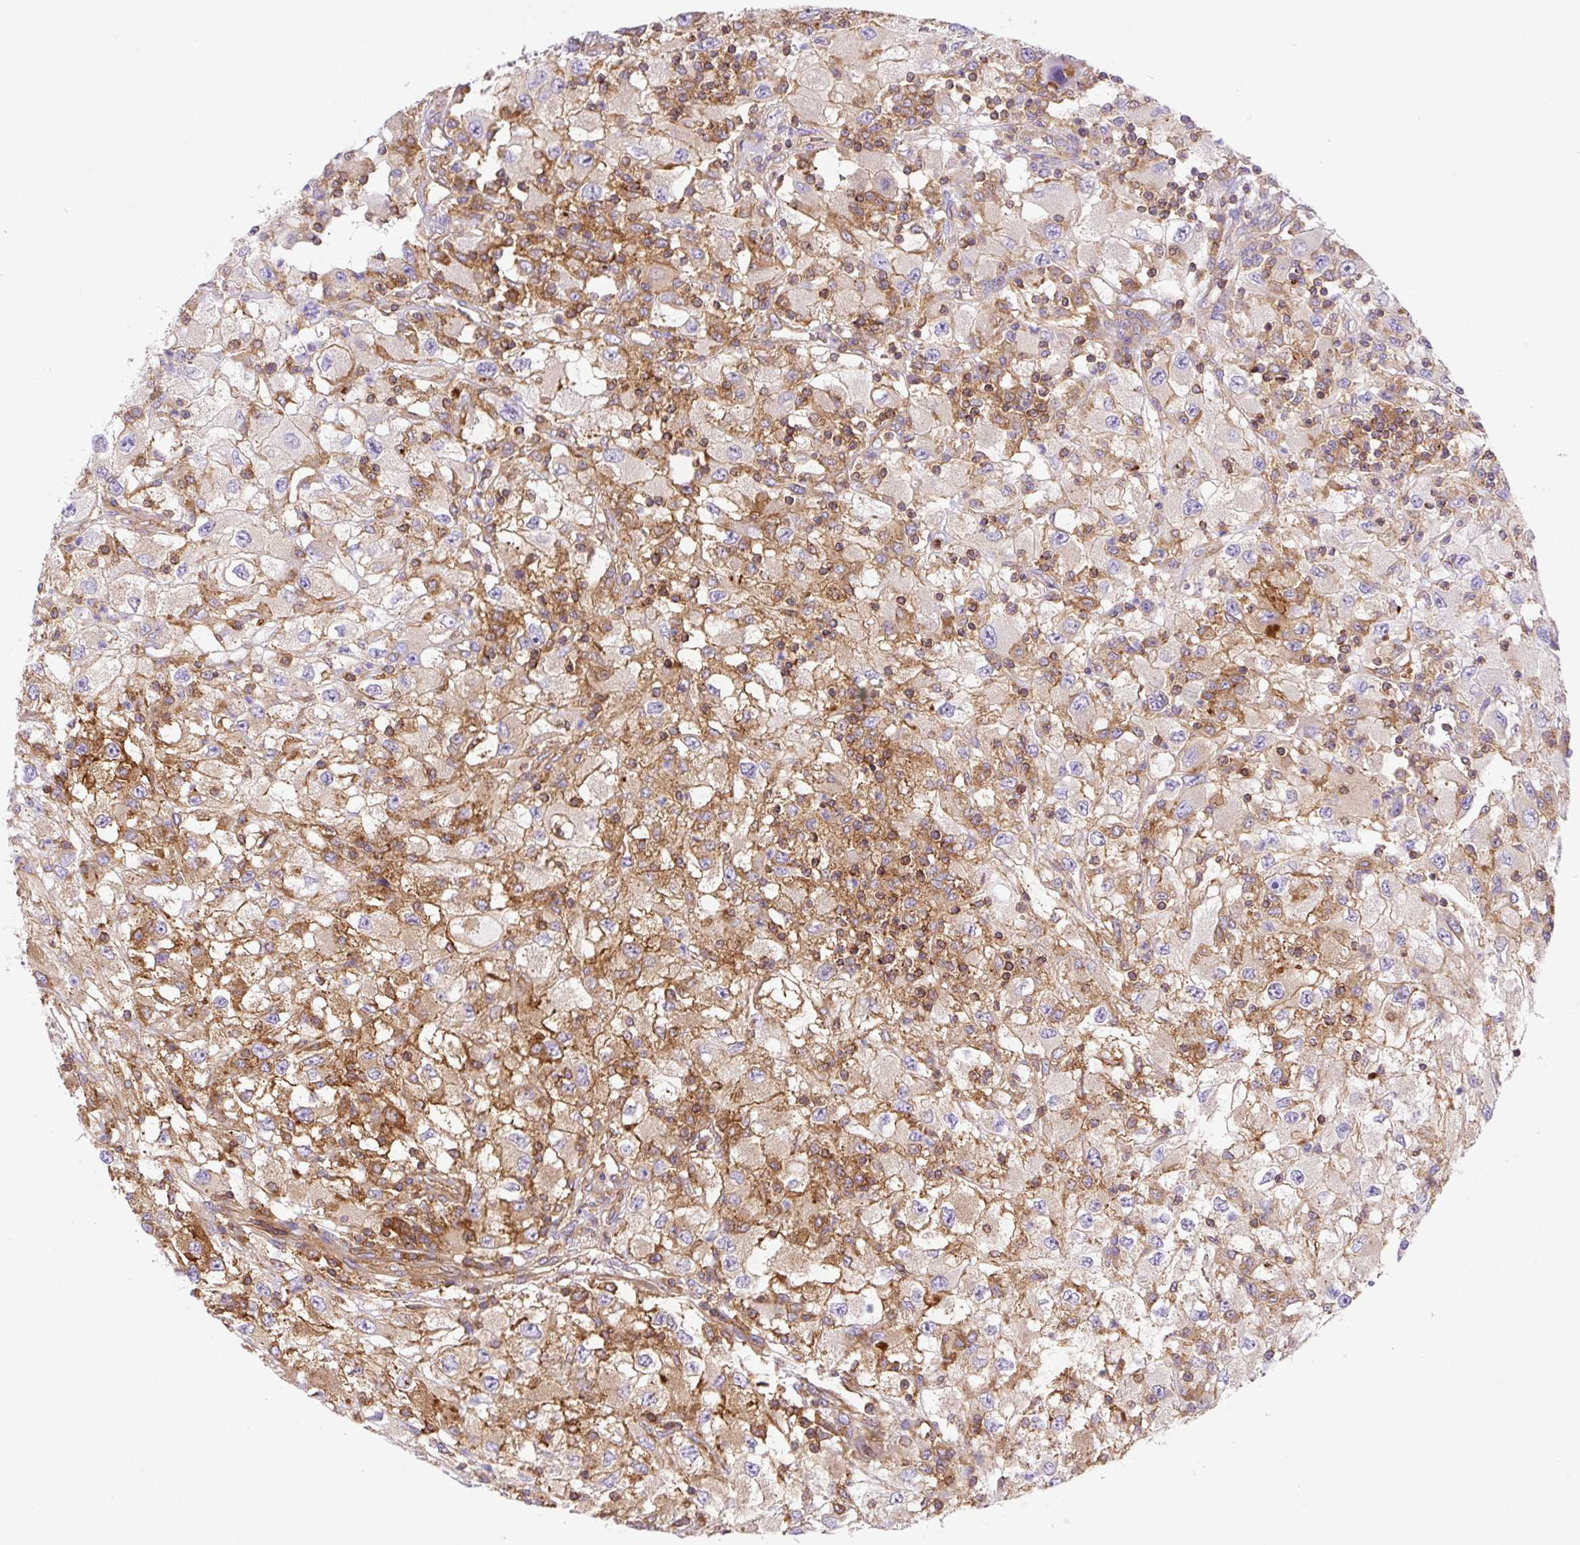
{"staining": {"intensity": "negative", "quantity": "none", "location": "none"}, "tissue": "renal cancer", "cell_type": "Tumor cells", "image_type": "cancer", "snomed": [{"axis": "morphology", "description": "Adenocarcinoma, NOS"}, {"axis": "topography", "description": "Kidney"}], "caption": "IHC image of human adenocarcinoma (renal) stained for a protein (brown), which reveals no staining in tumor cells. (Immunohistochemistry (ihc), brightfield microscopy, high magnification).", "gene": "DNM2", "patient": {"sex": "female", "age": 67}}